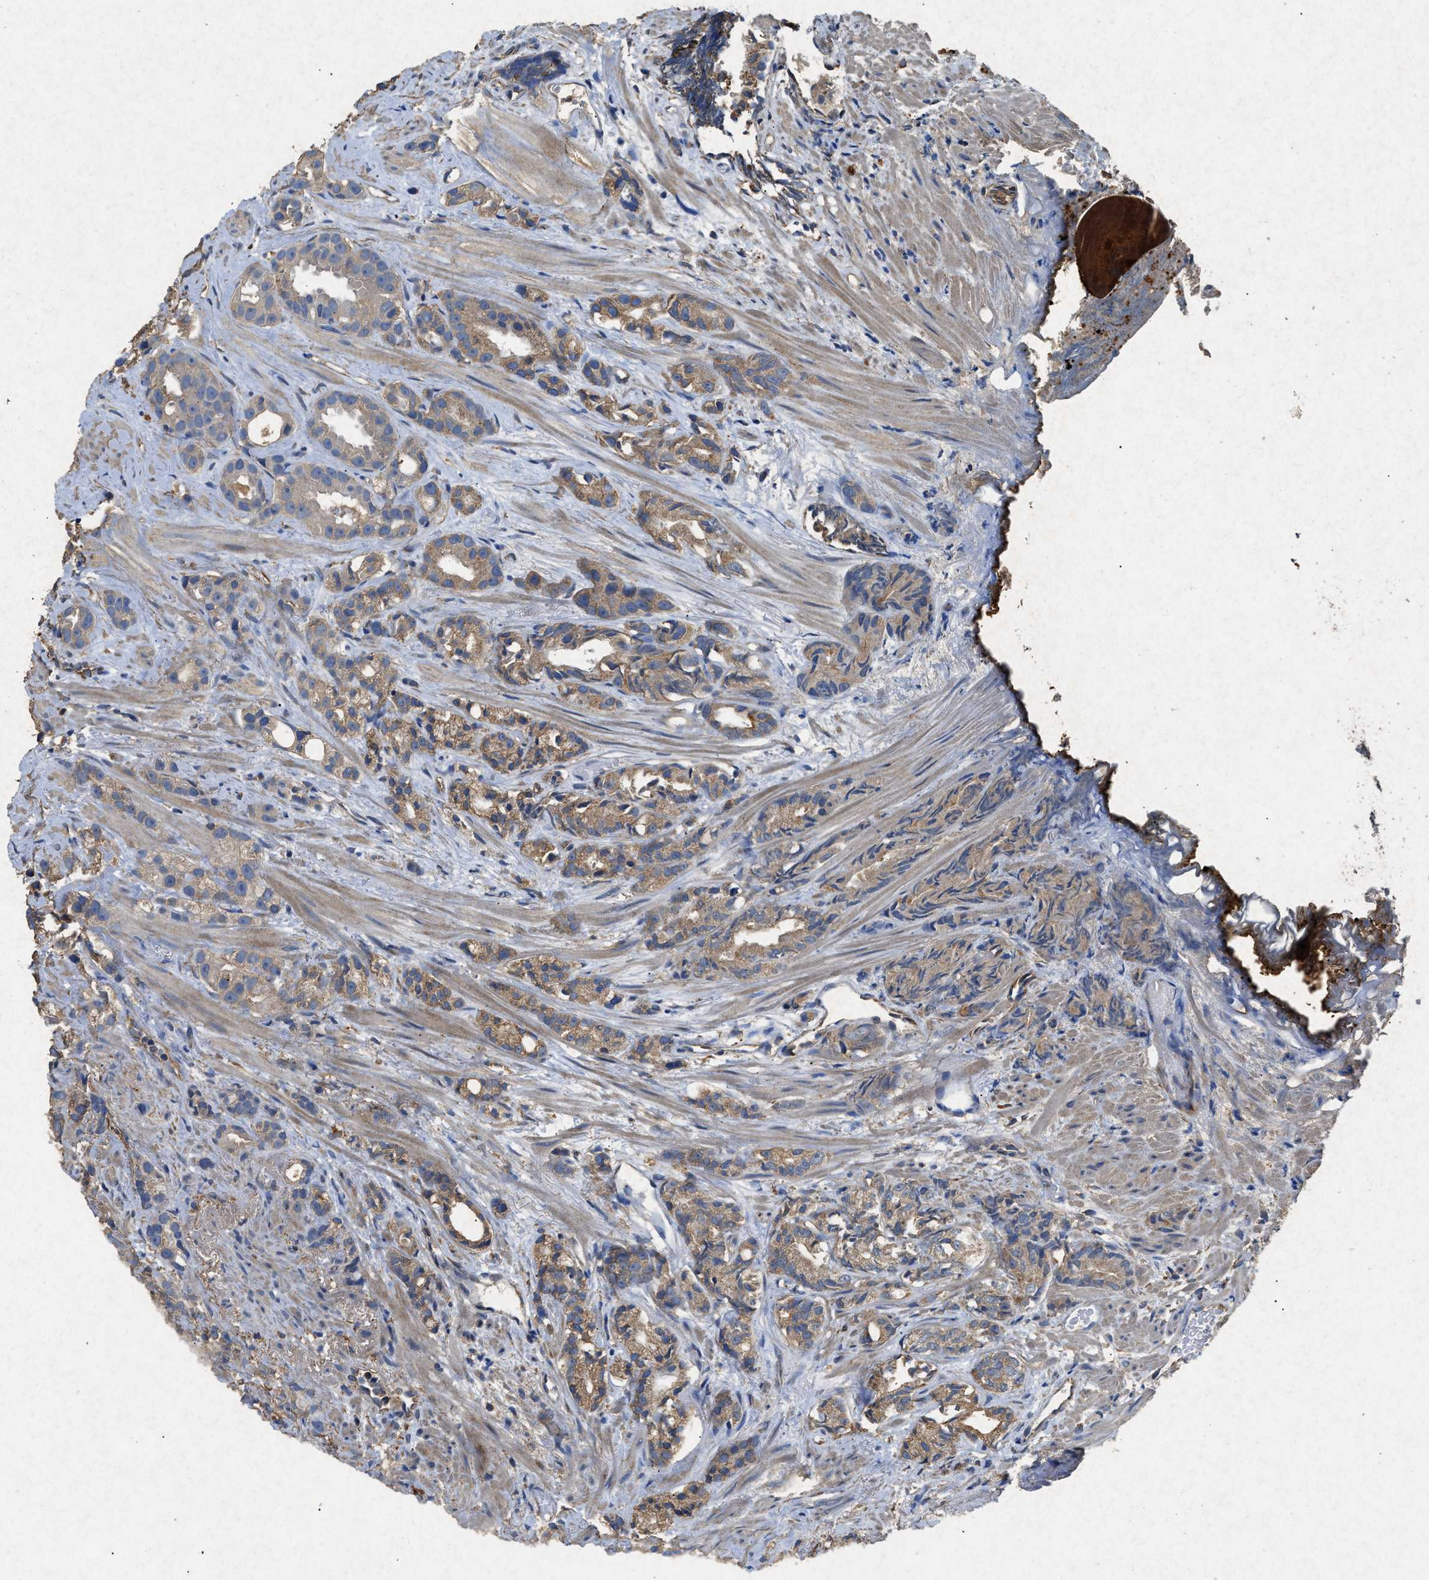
{"staining": {"intensity": "moderate", "quantity": ">75%", "location": "cytoplasmic/membranous"}, "tissue": "prostate cancer", "cell_type": "Tumor cells", "image_type": "cancer", "snomed": [{"axis": "morphology", "description": "Adenocarcinoma, Low grade"}, {"axis": "topography", "description": "Prostate"}], "caption": "DAB (3,3'-diaminobenzidine) immunohistochemical staining of human prostate low-grade adenocarcinoma displays moderate cytoplasmic/membranous protein staining in about >75% of tumor cells.", "gene": "CDK15", "patient": {"sex": "male", "age": 89}}